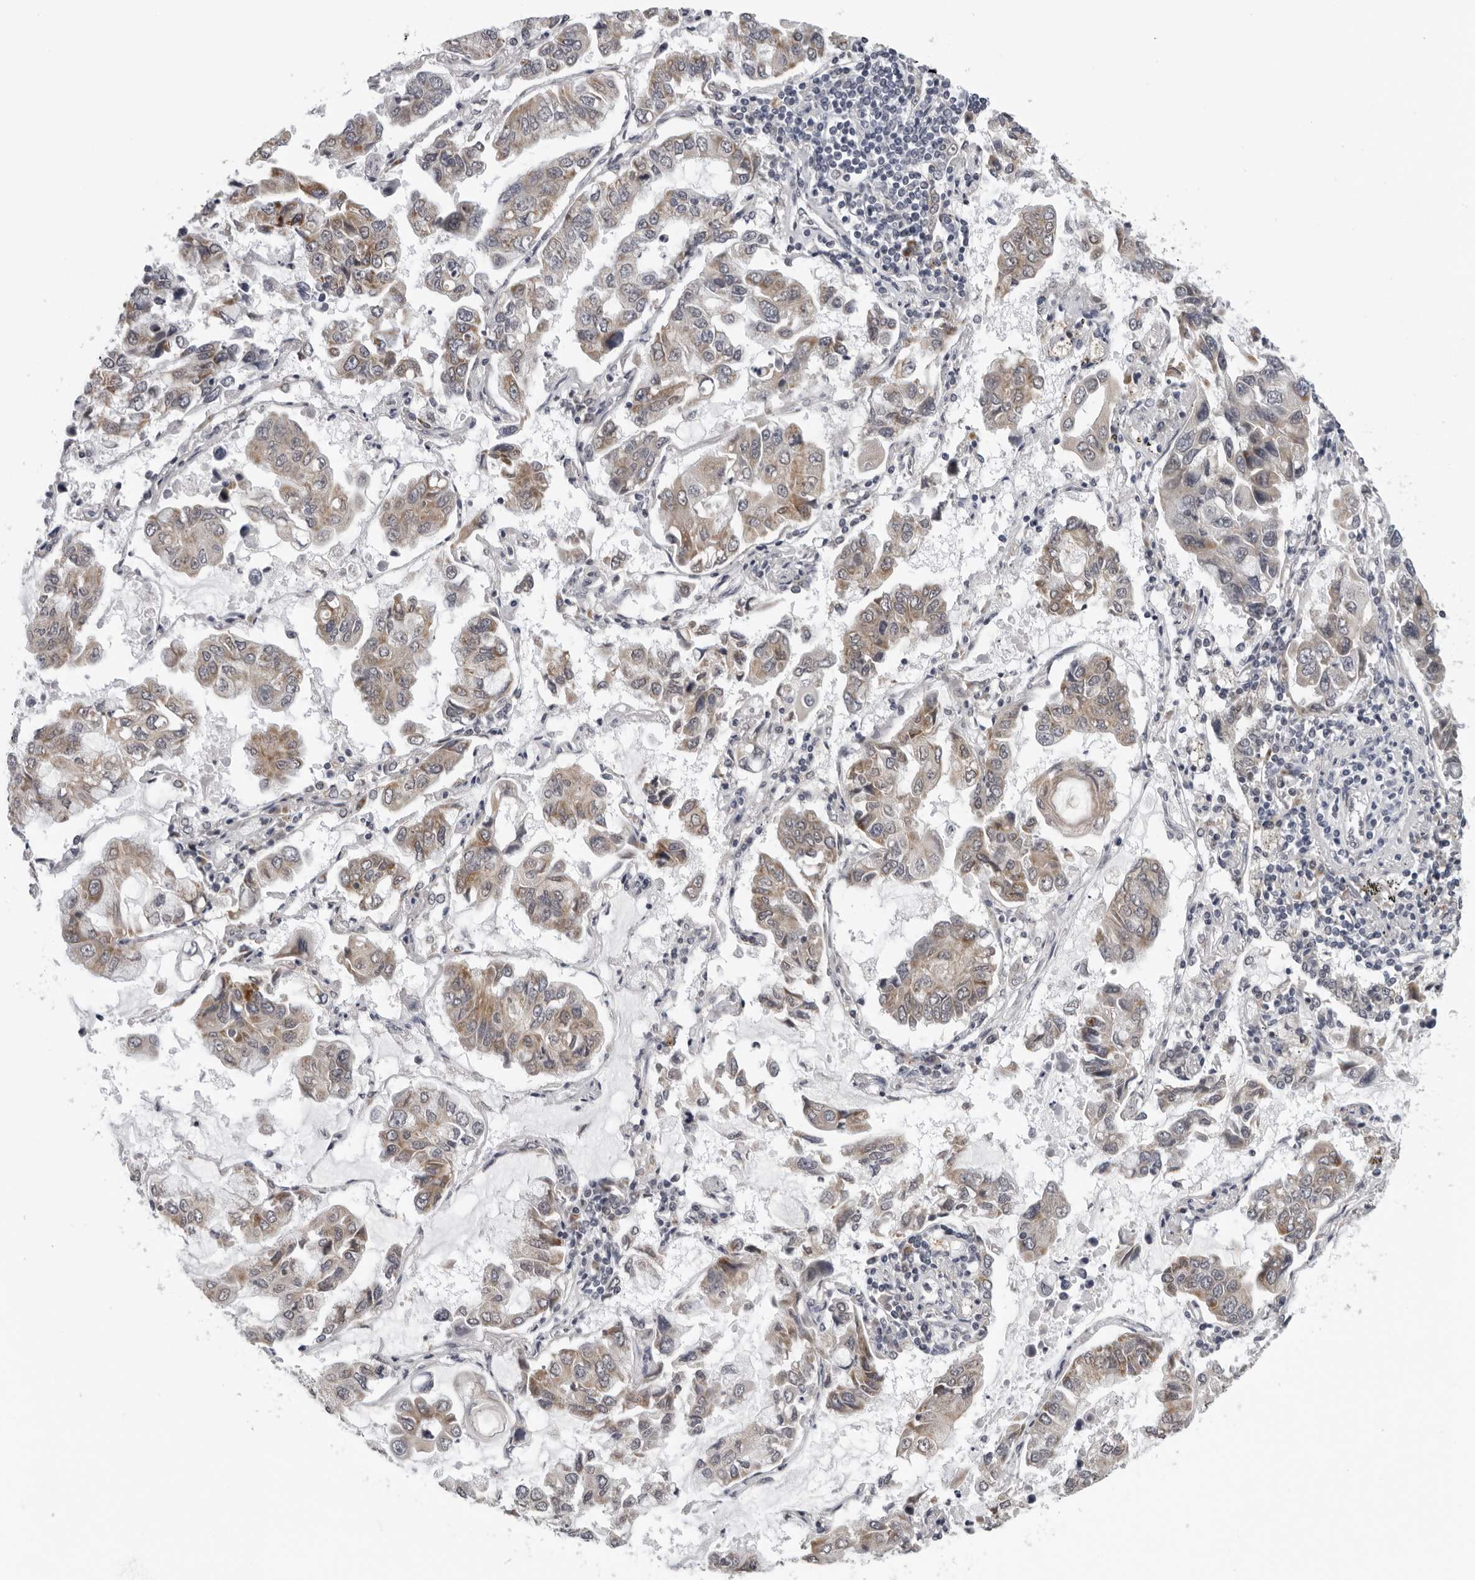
{"staining": {"intensity": "weak", "quantity": "25%-75%", "location": "cytoplasmic/membranous"}, "tissue": "lung cancer", "cell_type": "Tumor cells", "image_type": "cancer", "snomed": [{"axis": "morphology", "description": "Adenocarcinoma, NOS"}, {"axis": "topography", "description": "Lung"}], "caption": "Immunohistochemical staining of adenocarcinoma (lung) shows low levels of weak cytoplasmic/membranous positivity in approximately 25%-75% of tumor cells. The staining was performed using DAB, with brown indicating positive protein expression. Nuclei are stained blue with hematoxylin.", "gene": "CPT2", "patient": {"sex": "male", "age": 64}}